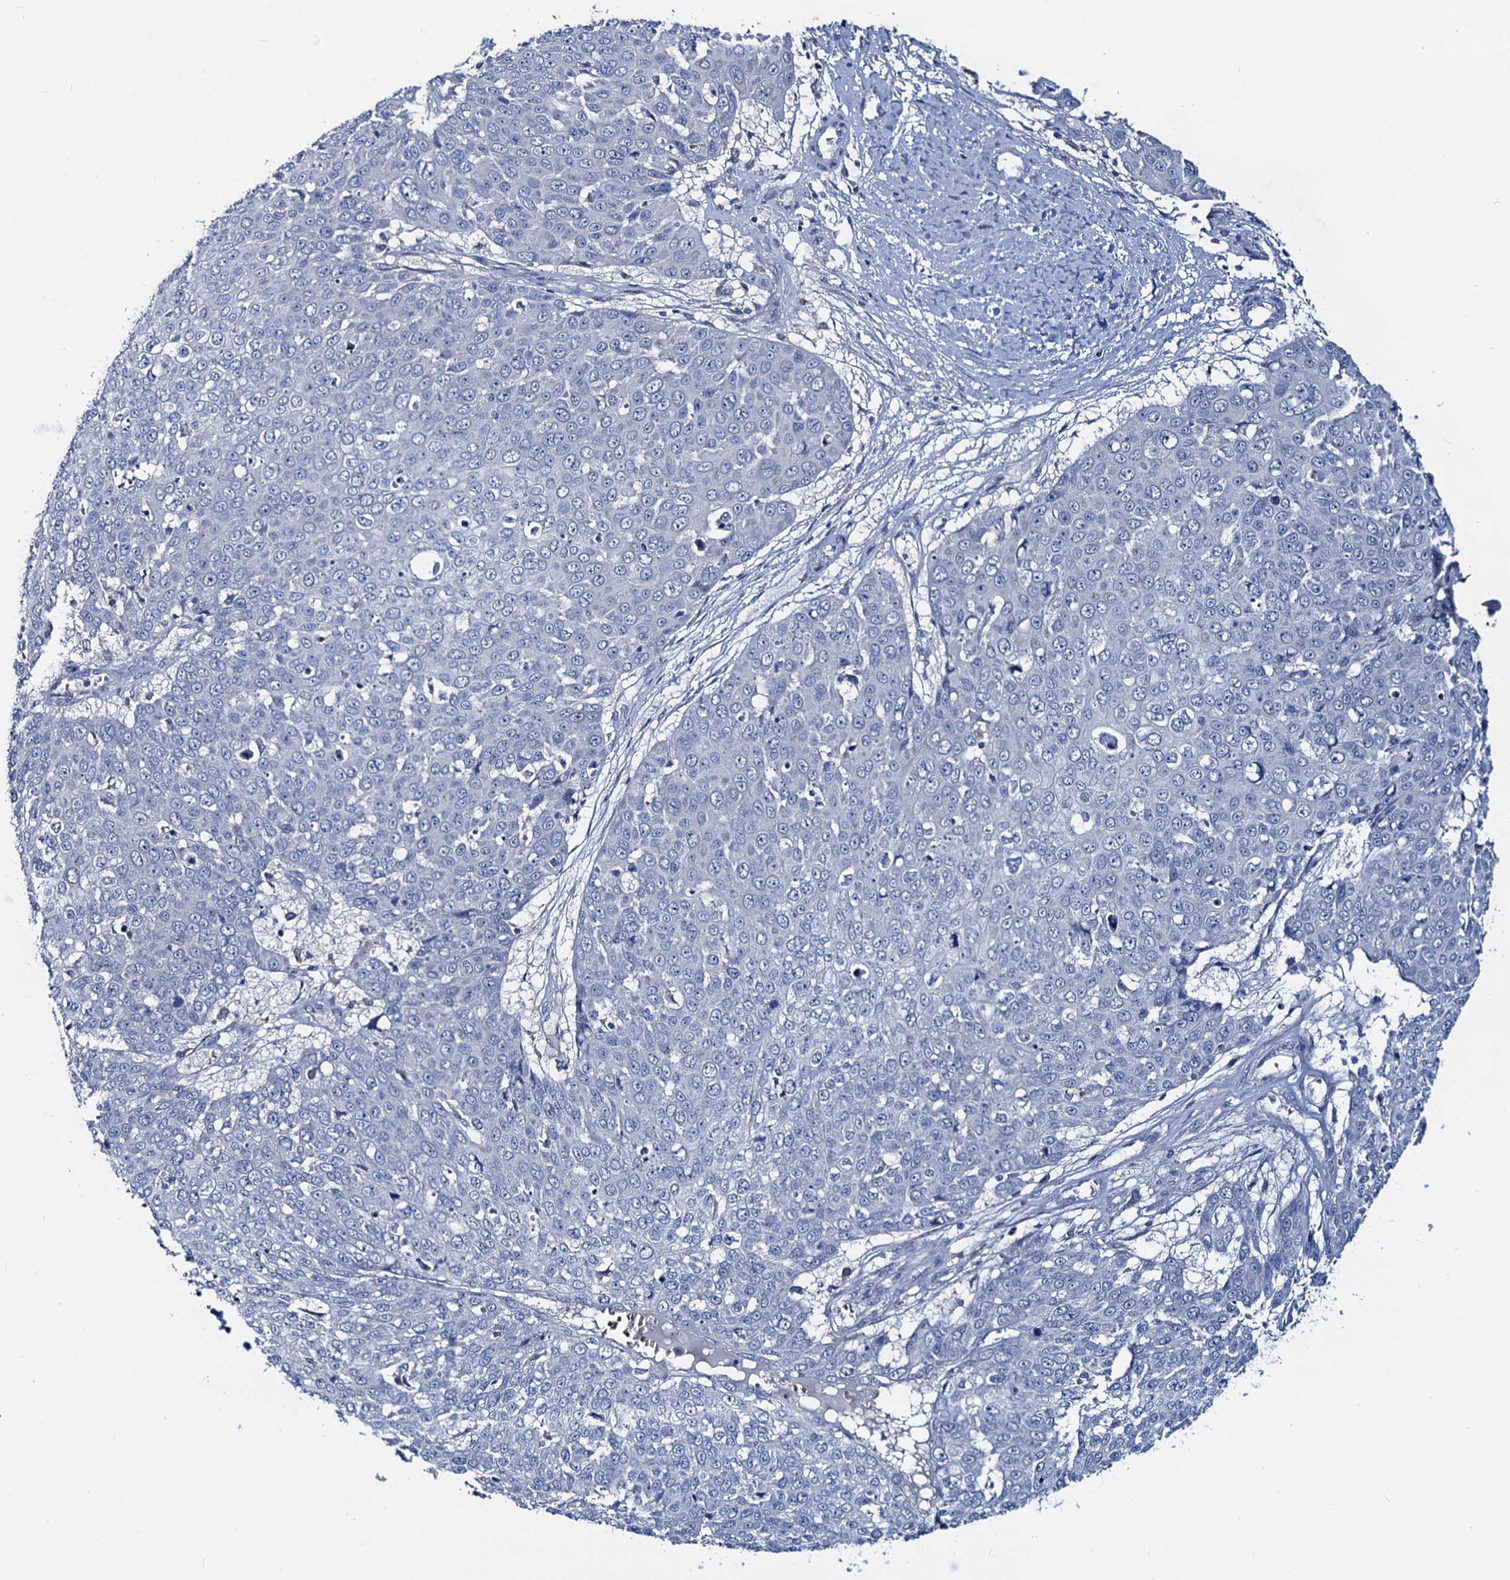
{"staining": {"intensity": "negative", "quantity": "none", "location": "none"}, "tissue": "skin cancer", "cell_type": "Tumor cells", "image_type": "cancer", "snomed": [{"axis": "morphology", "description": "Squamous cell carcinoma, NOS"}, {"axis": "topography", "description": "Skin"}], "caption": "IHC photomicrograph of neoplastic tissue: human skin cancer stained with DAB demonstrates no significant protein expression in tumor cells.", "gene": "RTKN2", "patient": {"sex": "male", "age": 71}}